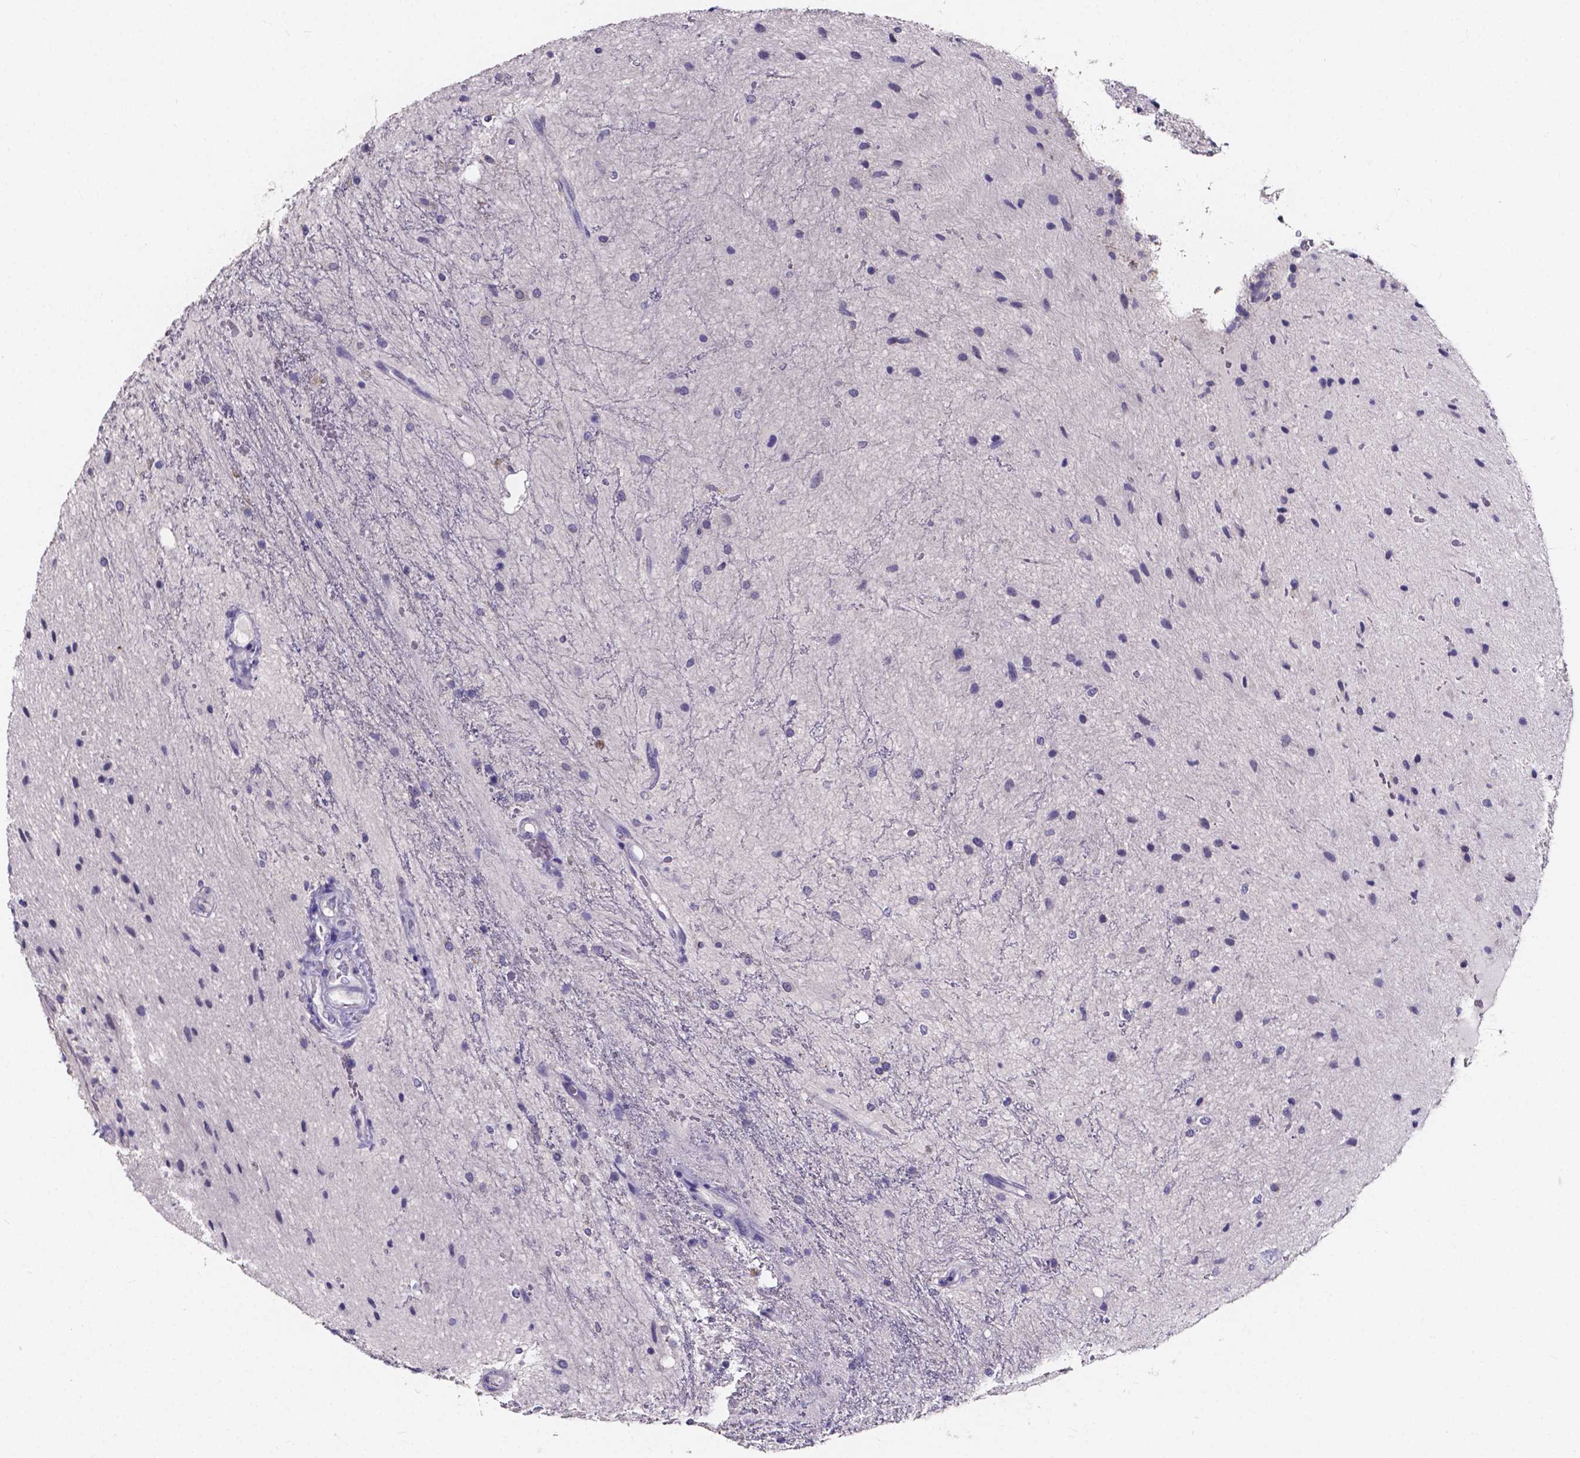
{"staining": {"intensity": "negative", "quantity": "none", "location": "none"}, "tissue": "glioma", "cell_type": "Tumor cells", "image_type": "cancer", "snomed": [{"axis": "morphology", "description": "Glioma, malignant, Low grade"}, {"axis": "topography", "description": "Cerebellum"}], "caption": "A histopathology image of human low-grade glioma (malignant) is negative for staining in tumor cells. (Immunohistochemistry (ihc), brightfield microscopy, high magnification).", "gene": "SPOCD1", "patient": {"sex": "female", "age": 14}}